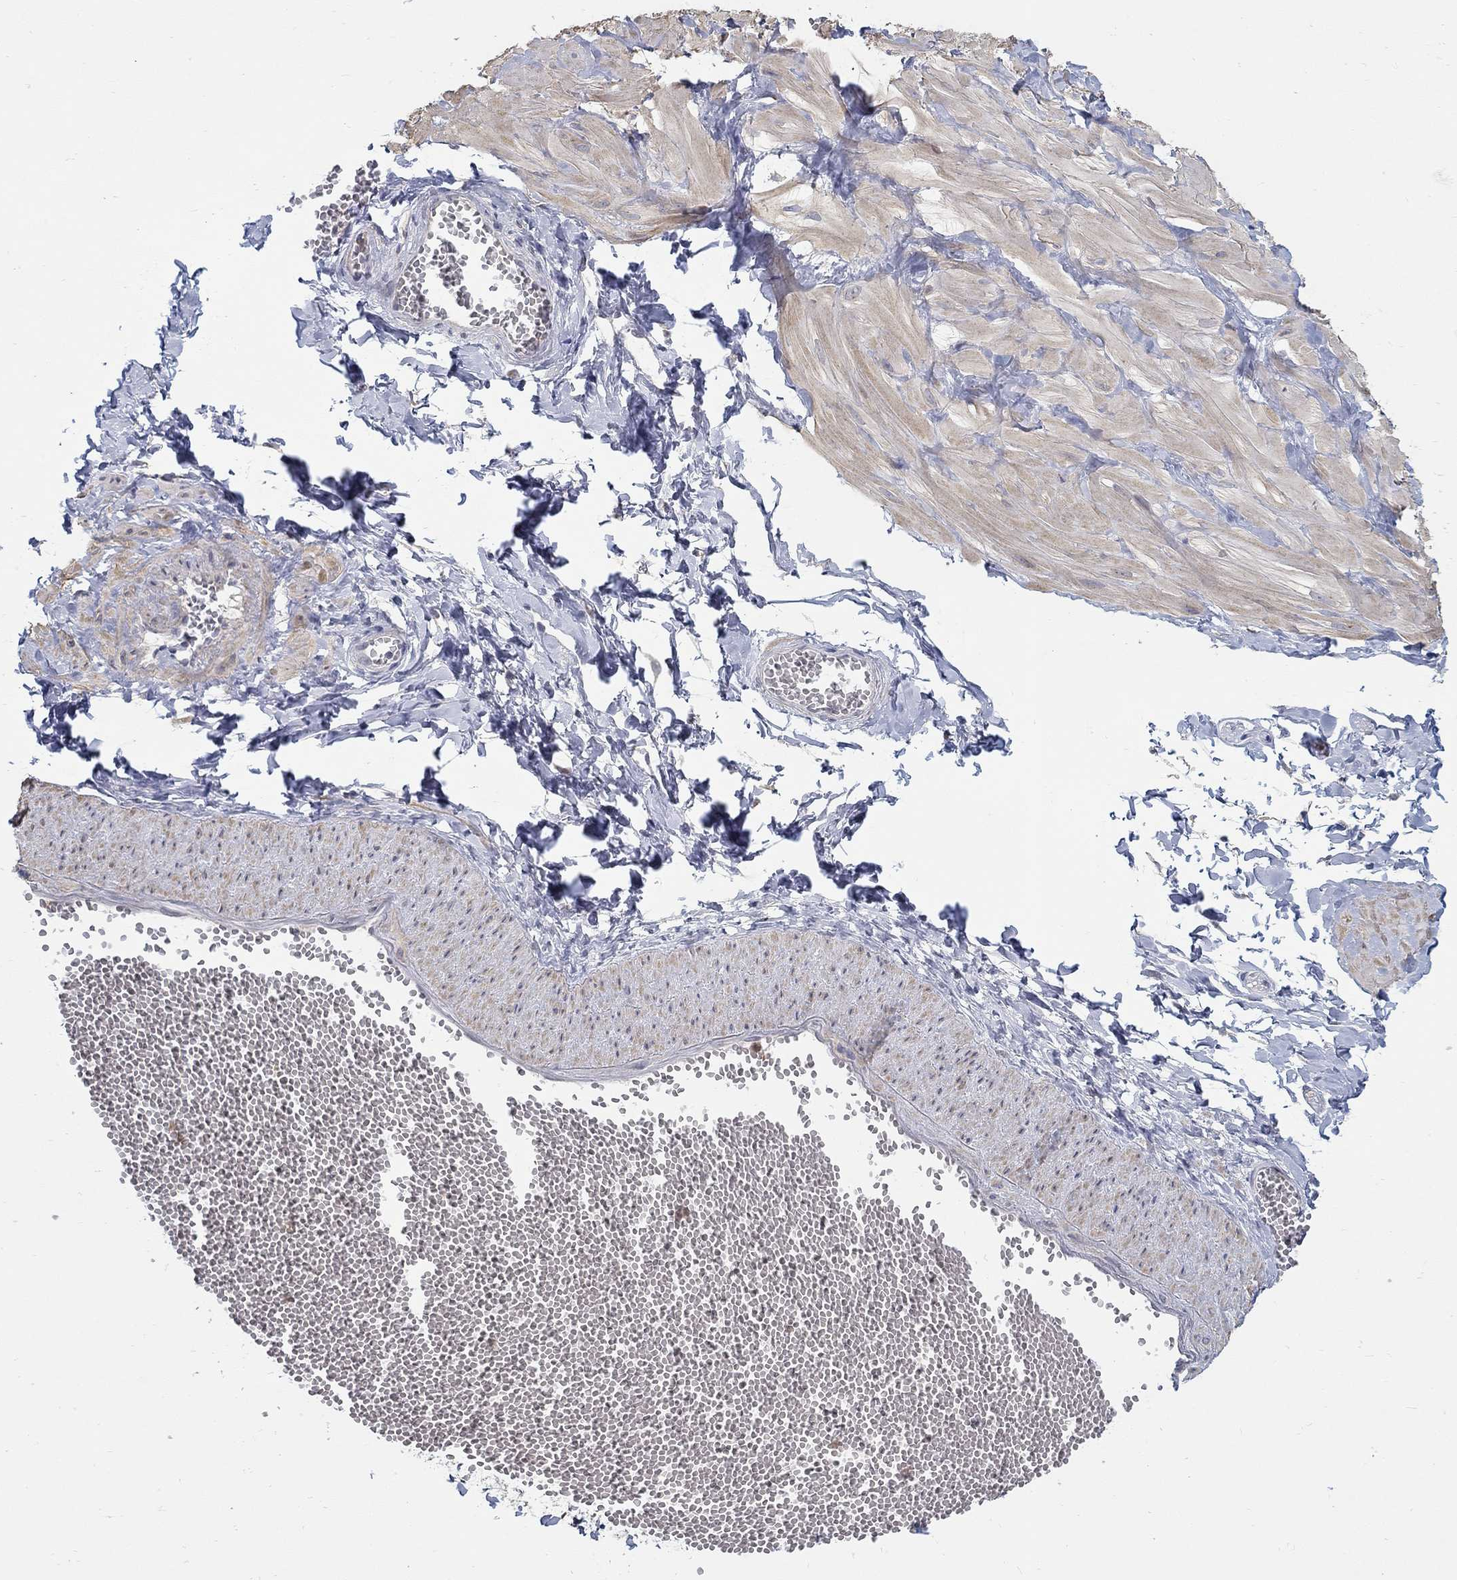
{"staining": {"intensity": "negative", "quantity": "none", "location": "none"}, "tissue": "adipose tissue", "cell_type": "Adipocytes", "image_type": "normal", "snomed": [{"axis": "morphology", "description": "Normal tissue, NOS"}, {"axis": "topography", "description": "Smooth muscle"}, {"axis": "topography", "description": "Peripheral nerve tissue"}], "caption": "High power microscopy micrograph of an immunohistochemistry micrograph of unremarkable adipose tissue, revealing no significant staining in adipocytes.", "gene": "ABCA4", "patient": {"sex": "male", "age": 22}}